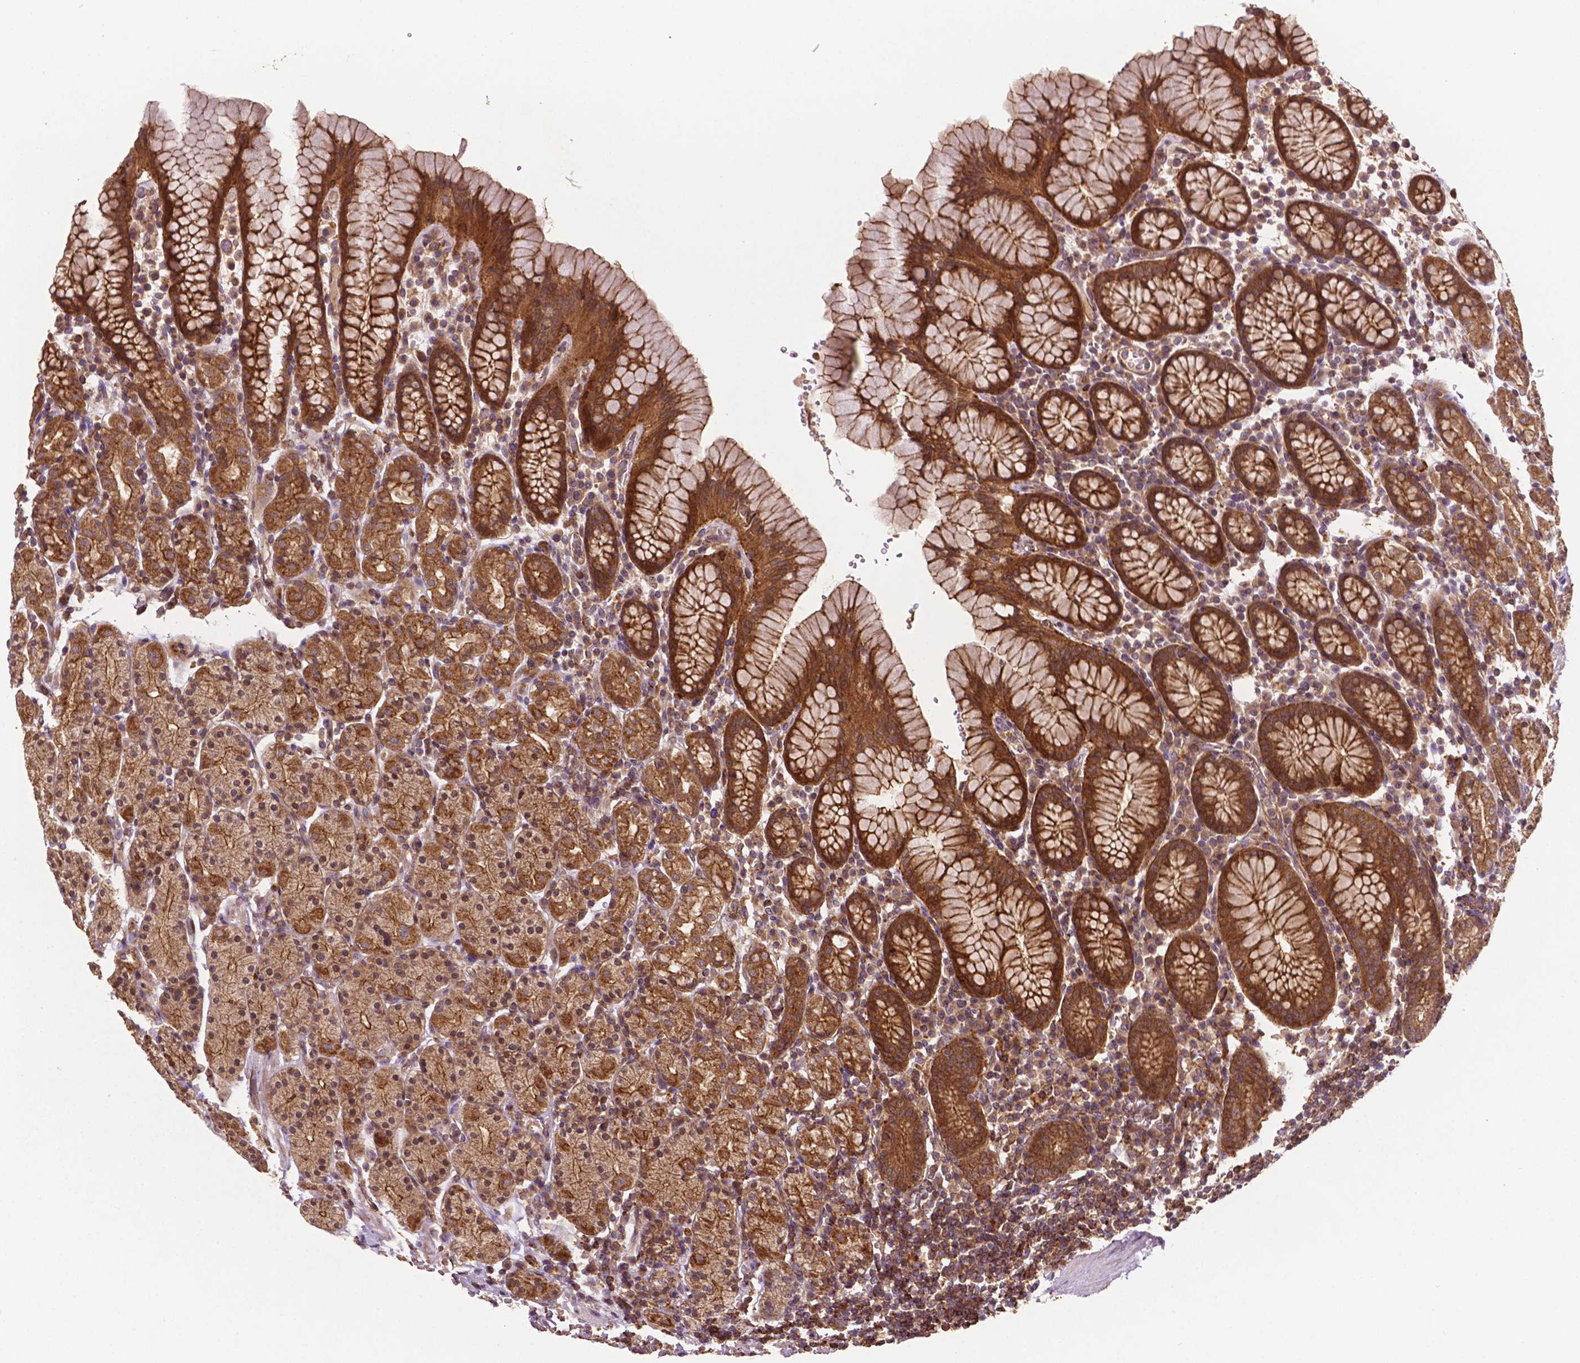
{"staining": {"intensity": "strong", "quantity": ">75%", "location": "cytoplasmic/membranous"}, "tissue": "stomach", "cell_type": "Glandular cells", "image_type": "normal", "snomed": [{"axis": "morphology", "description": "Normal tissue, NOS"}, {"axis": "topography", "description": "Stomach, upper"}, {"axis": "topography", "description": "Stomach"}], "caption": "Protein staining of unremarkable stomach shows strong cytoplasmic/membranous positivity in approximately >75% of glandular cells.", "gene": "ZMYND19", "patient": {"sex": "male", "age": 62}}